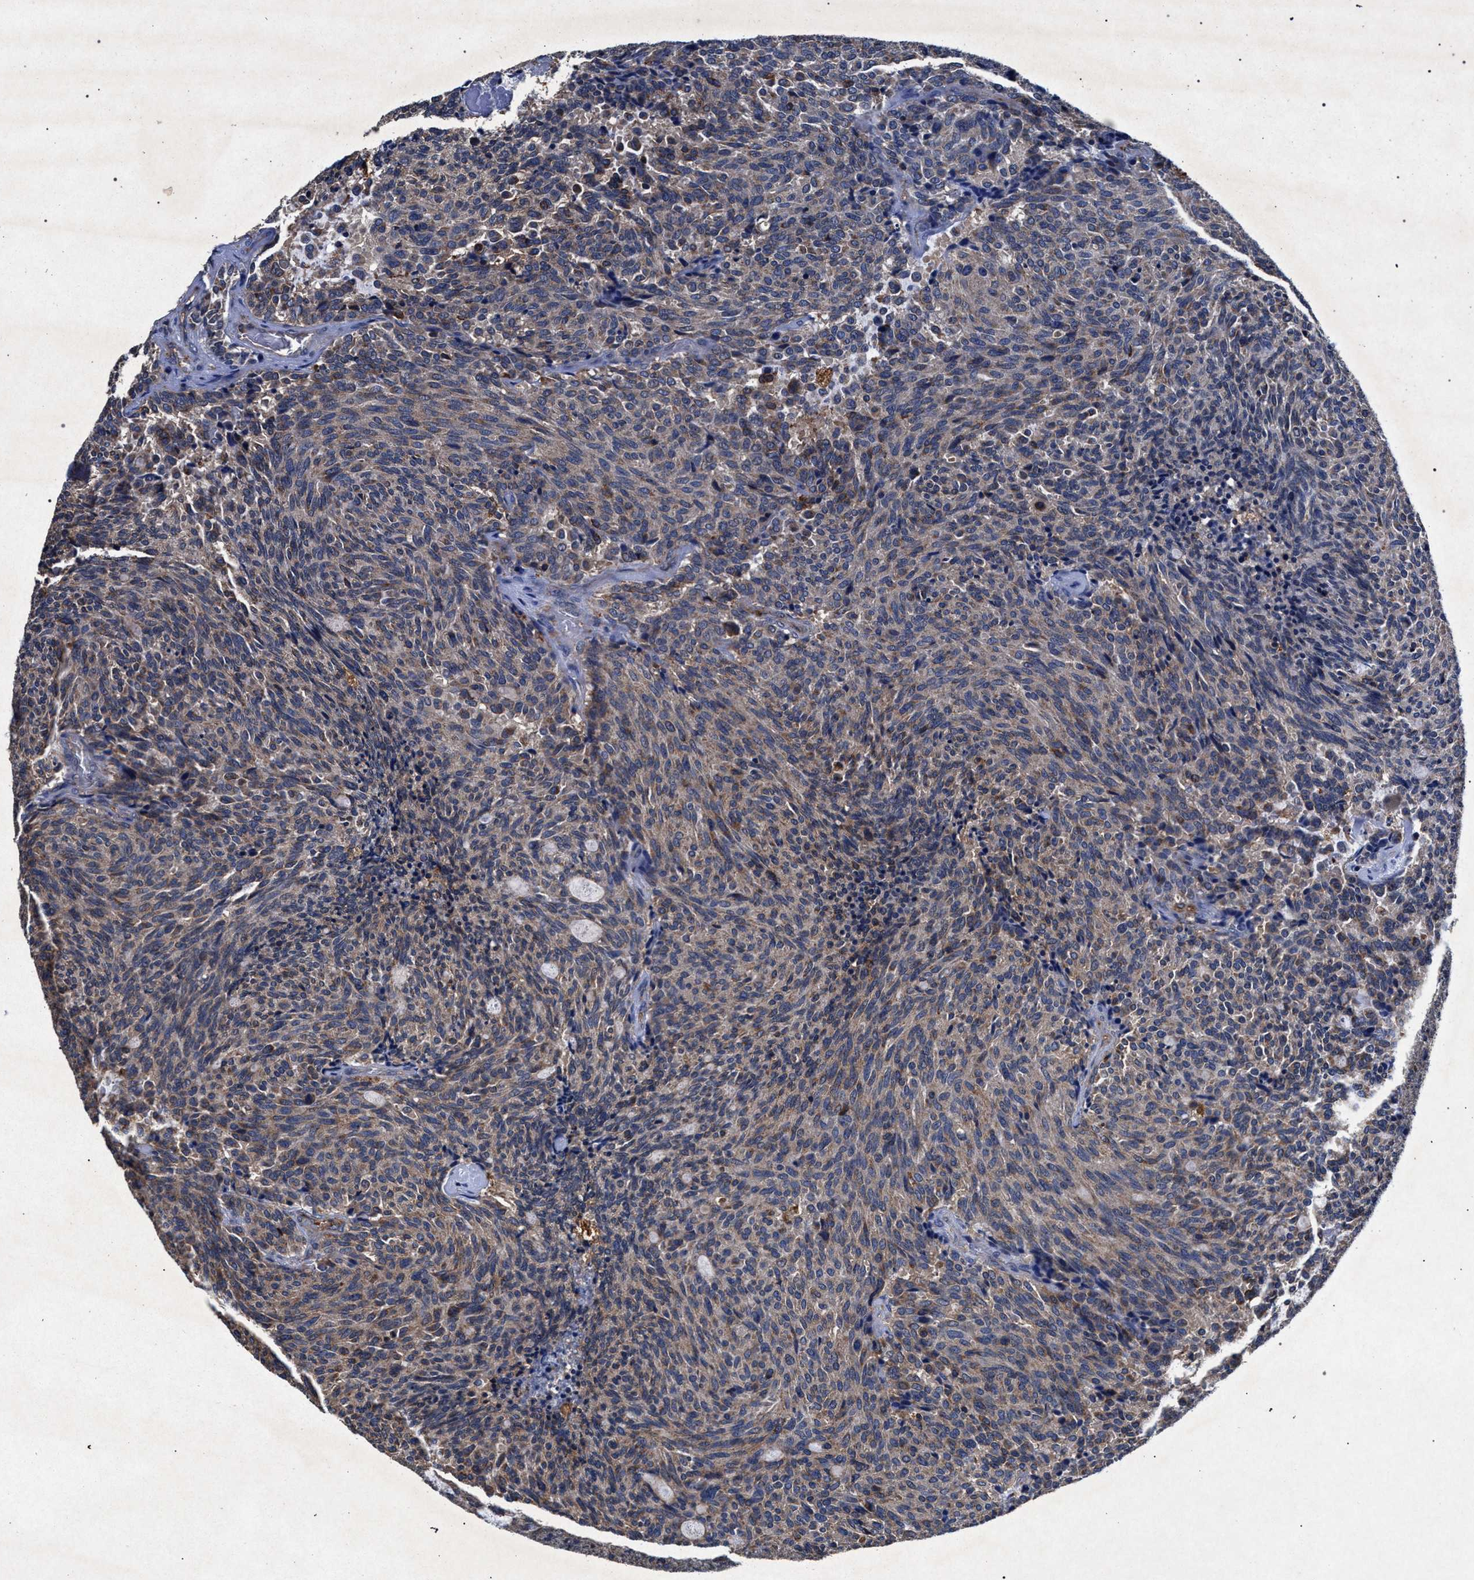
{"staining": {"intensity": "weak", "quantity": "25%-75%", "location": "cytoplasmic/membranous"}, "tissue": "carcinoid", "cell_type": "Tumor cells", "image_type": "cancer", "snomed": [{"axis": "morphology", "description": "Carcinoid, malignant, NOS"}, {"axis": "topography", "description": "Pancreas"}], "caption": "Protein staining of carcinoid tissue demonstrates weak cytoplasmic/membranous positivity in approximately 25%-75% of tumor cells. (Brightfield microscopy of DAB IHC at high magnification).", "gene": "MARCKS", "patient": {"sex": "female", "age": 54}}